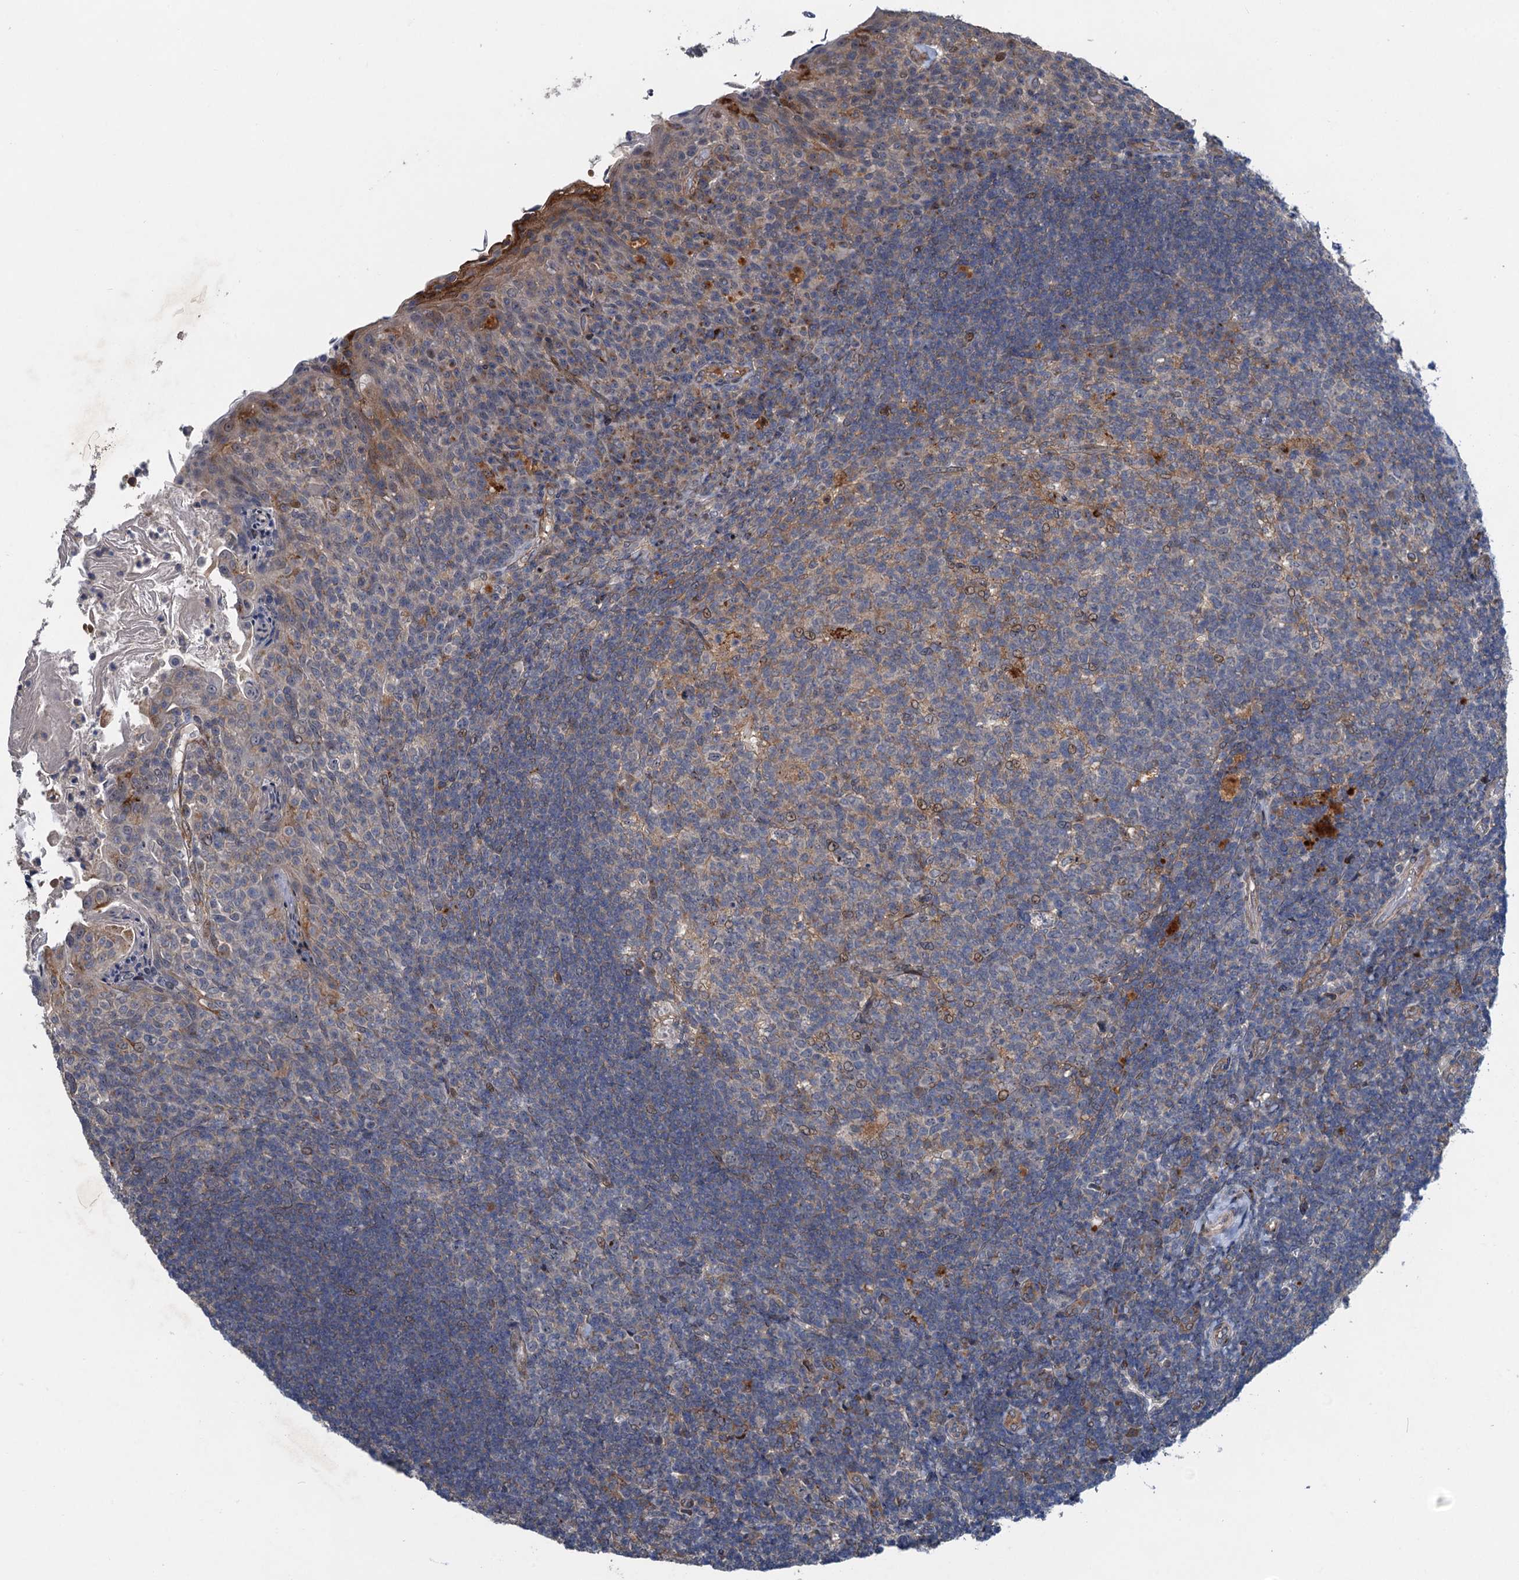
{"staining": {"intensity": "negative", "quantity": "none", "location": "none"}, "tissue": "tonsil", "cell_type": "Germinal center cells", "image_type": "normal", "snomed": [{"axis": "morphology", "description": "Normal tissue, NOS"}, {"axis": "topography", "description": "Tonsil"}], "caption": "Immunohistochemistry (IHC) of benign tonsil reveals no expression in germinal center cells.", "gene": "NBEA", "patient": {"sex": "female", "age": 10}}